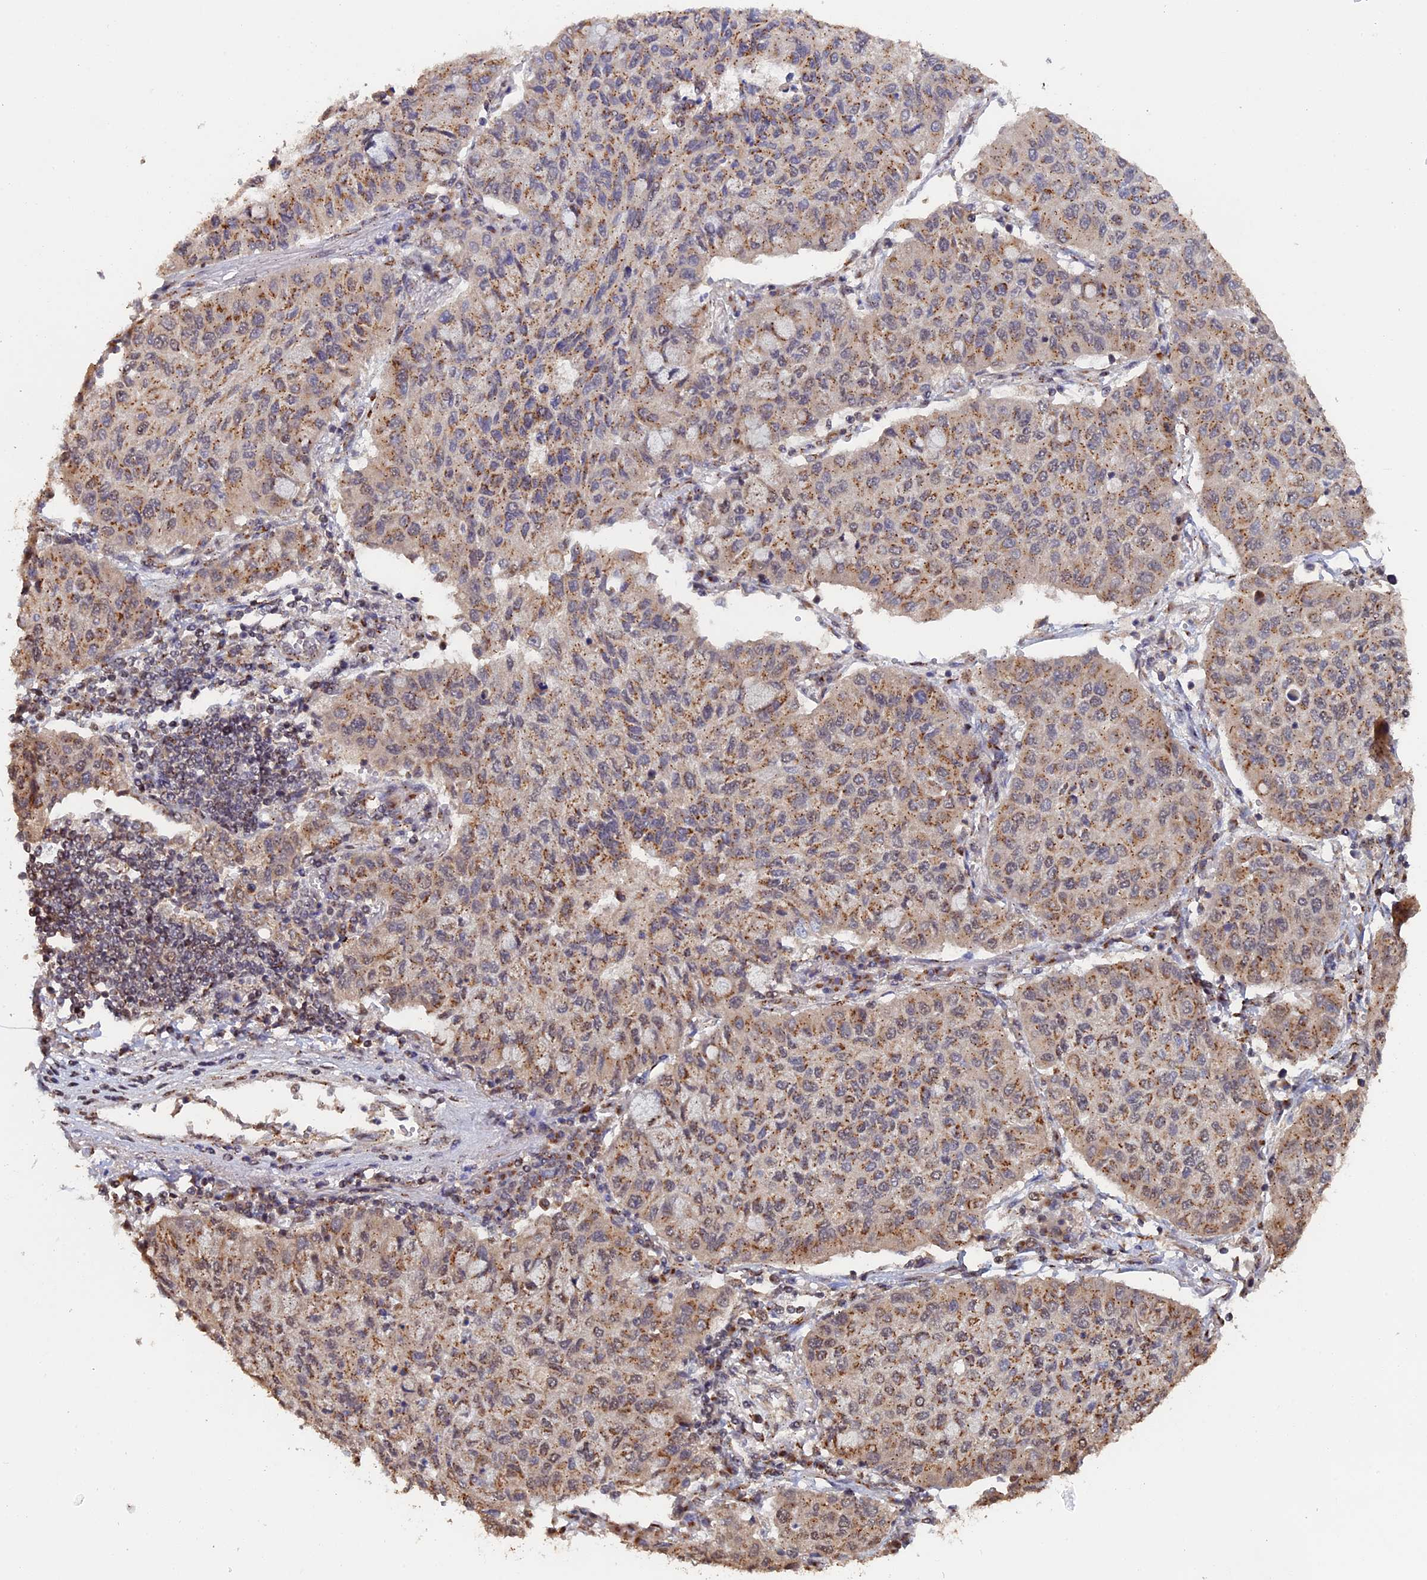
{"staining": {"intensity": "moderate", "quantity": ">75%", "location": "cytoplasmic/membranous"}, "tissue": "lung cancer", "cell_type": "Tumor cells", "image_type": "cancer", "snomed": [{"axis": "morphology", "description": "Squamous cell carcinoma, NOS"}, {"axis": "topography", "description": "Lung"}], "caption": "Tumor cells display medium levels of moderate cytoplasmic/membranous staining in approximately >75% of cells in human lung squamous cell carcinoma.", "gene": "PIGQ", "patient": {"sex": "male", "age": 74}}